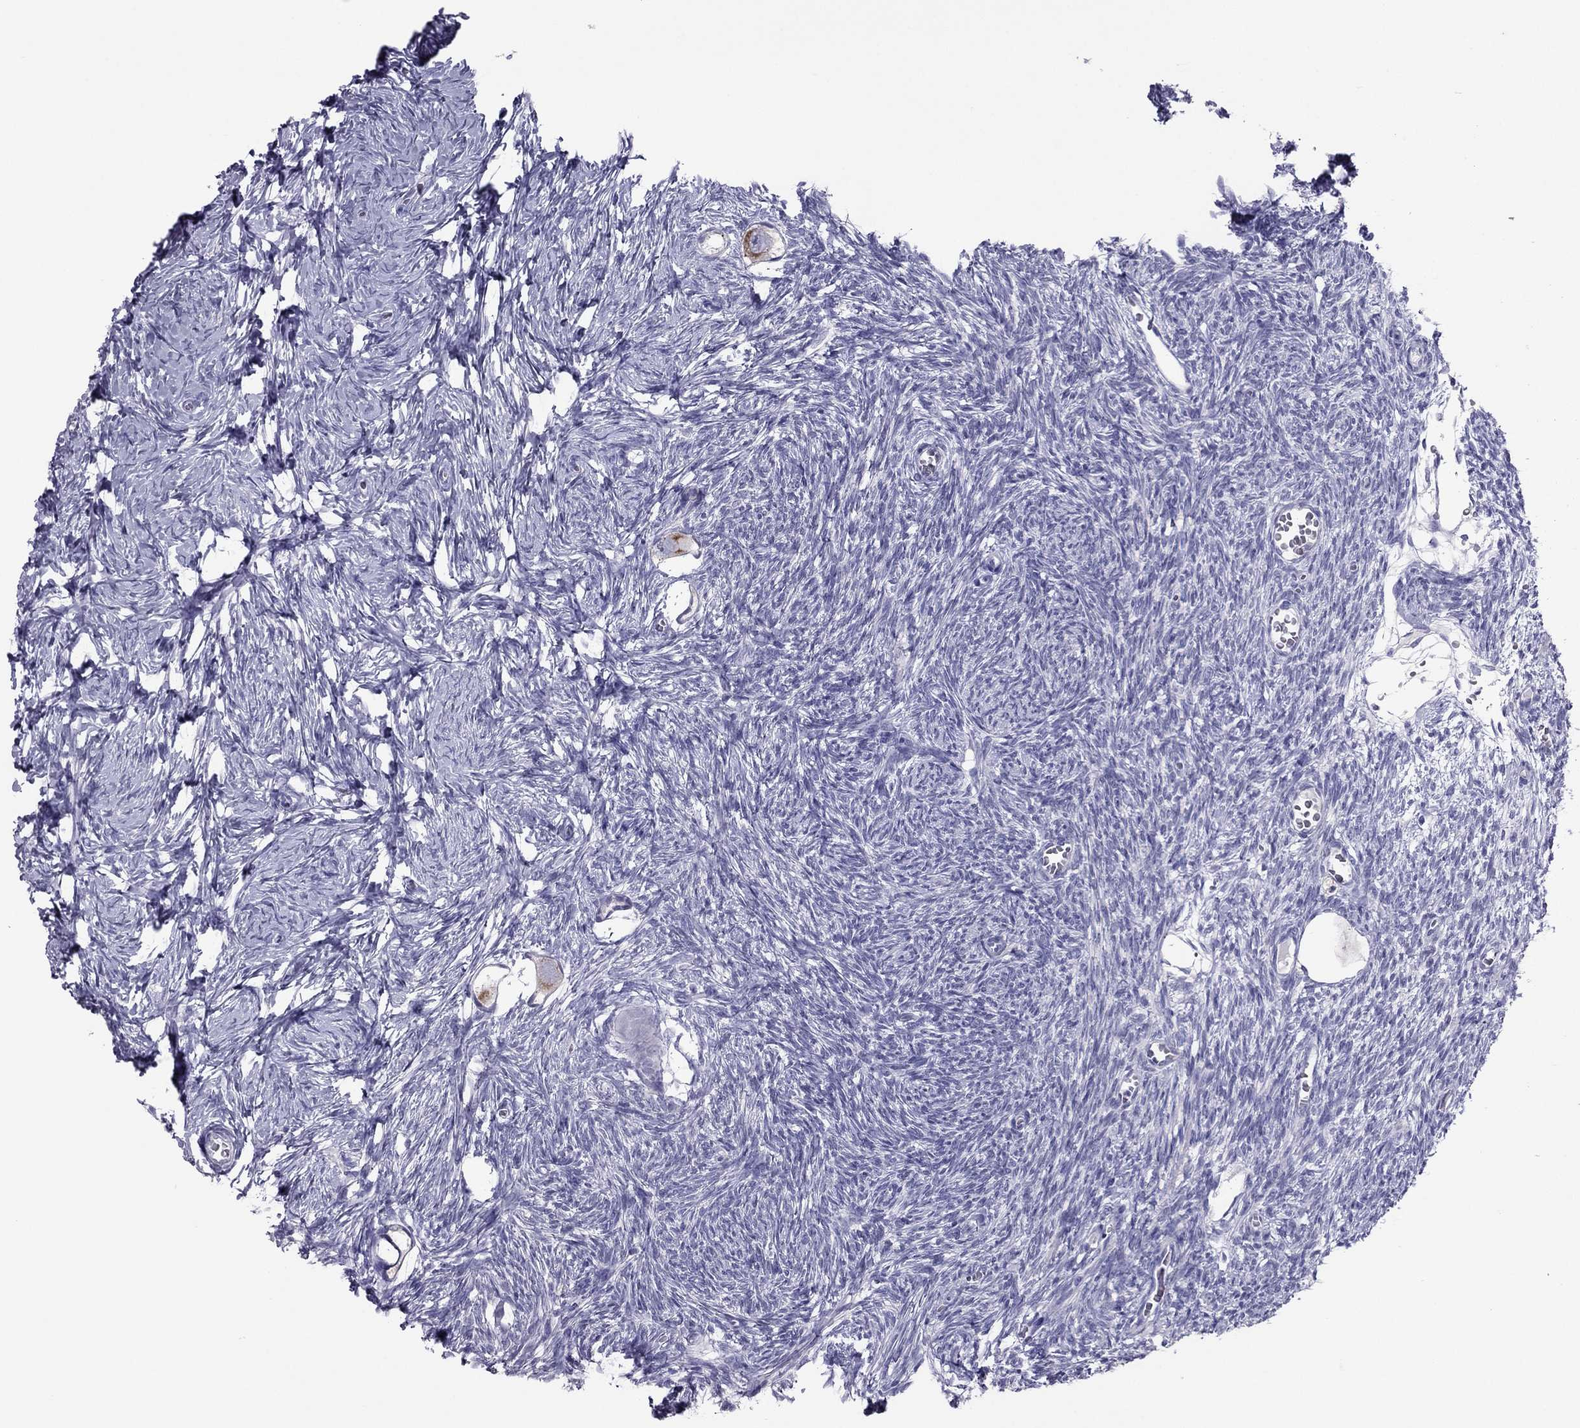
{"staining": {"intensity": "moderate", "quantity": ">75%", "location": "cytoplasmic/membranous"}, "tissue": "ovary", "cell_type": "Follicle cells", "image_type": "normal", "snomed": [{"axis": "morphology", "description": "Normal tissue, NOS"}, {"axis": "topography", "description": "Ovary"}], "caption": "This histopathology image shows unremarkable ovary stained with immunohistochemistry to label a protein in brown. The cytoplasmic/membranous of follicle cells show moderate positivity for the protein. Nuclei are counter-stained blue.", "gene": "RGS8", "patient": {"sex": "female", "age": 27}}